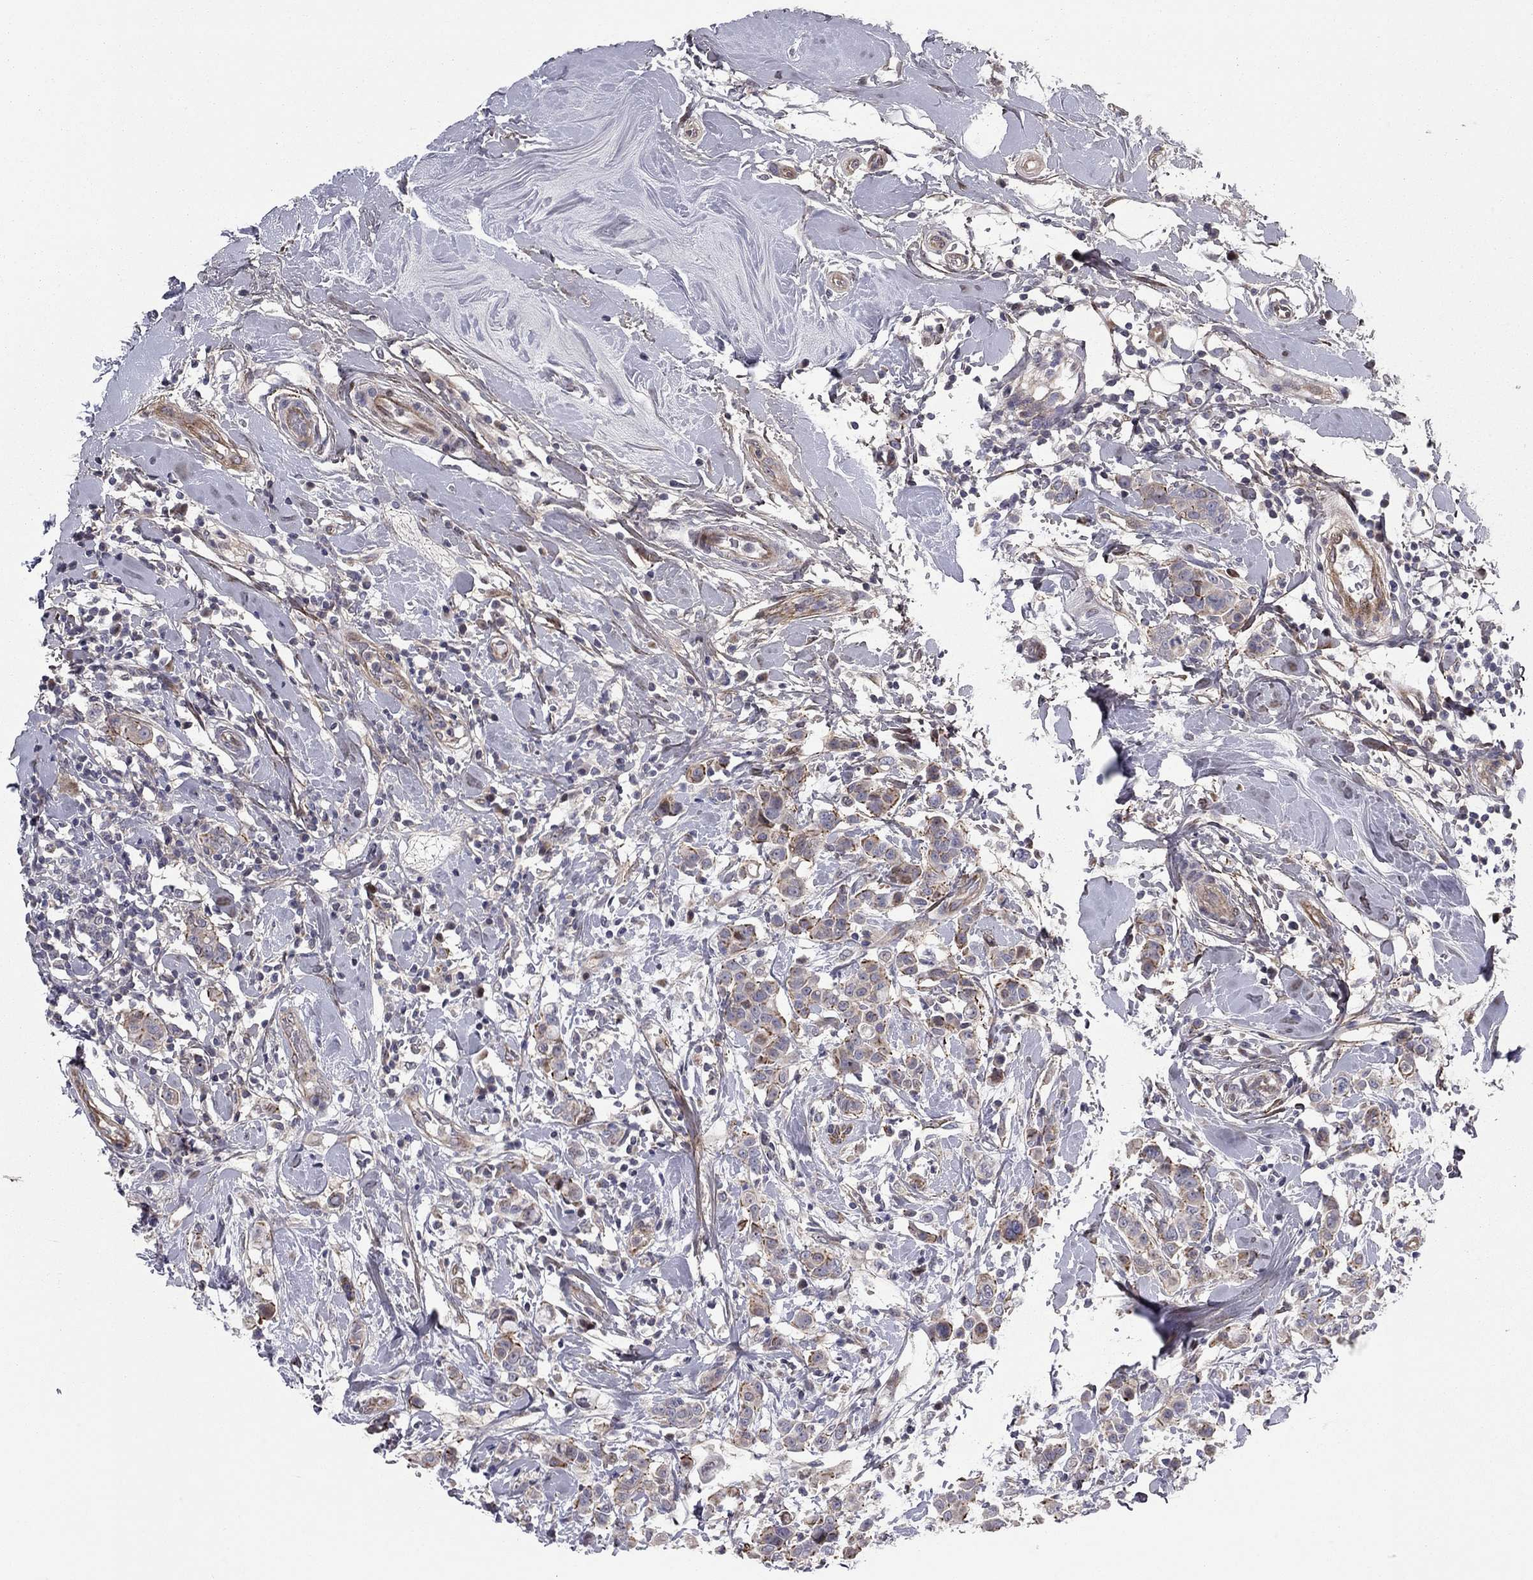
{"staining": {"intensity": "moderate", "quantity": "<25%", "location": "cytoplasmic/membranous"}, "tissue": "breast cancer", "cell_type": "Tumor cells", "image_type": "cancer", "snomed": [{"axis": "morphology", "description": "Duct carcinoma"}, {"axis": "topography", "description": "Breast"}], "caption": "Immunohistochemical staining of breast cancer exhibits moderate cytoplasmic/membranous protein positivity in approximately <25% of tumor cells.", "gene": "DUSP7", "patient": {"sex": "female", "age": 27}}